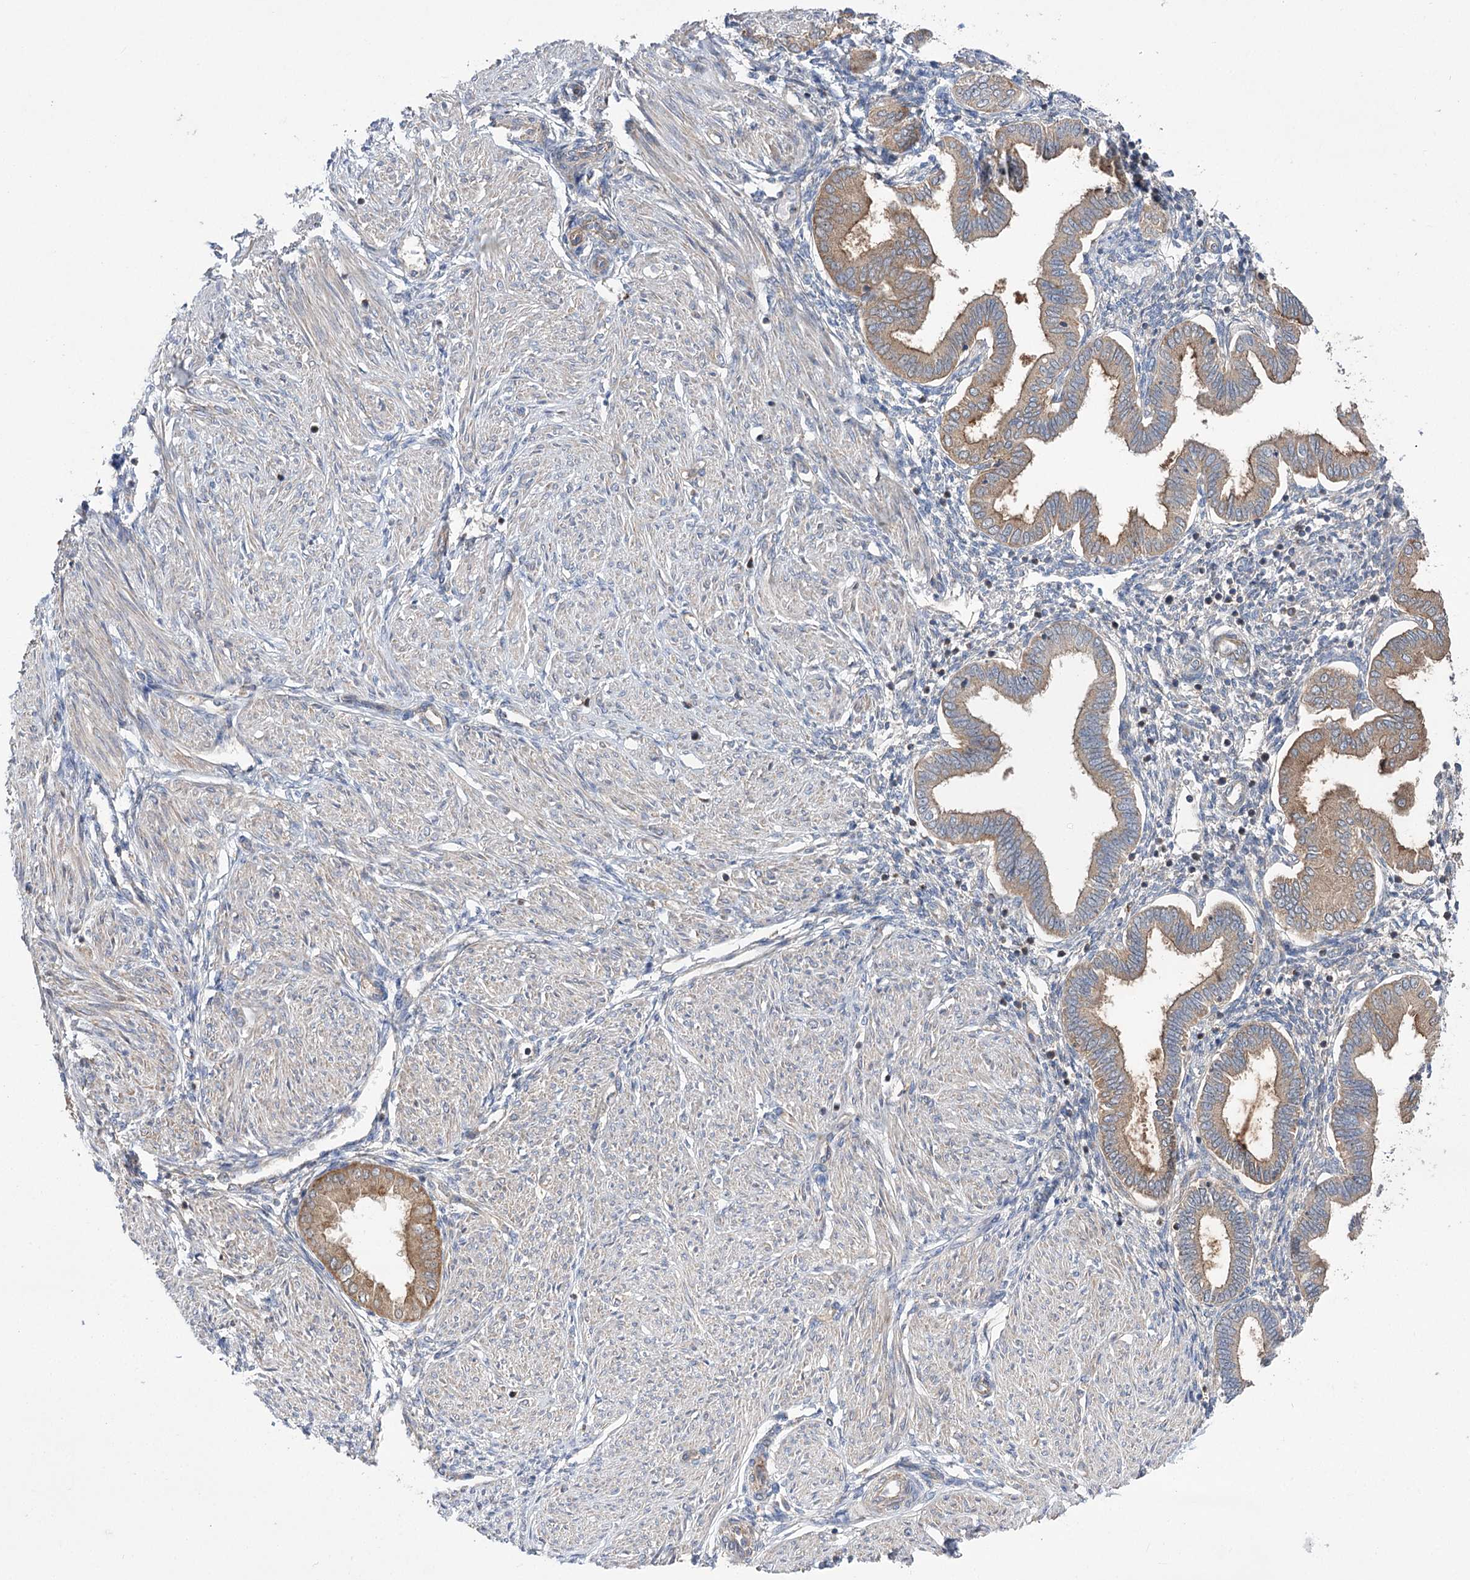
{"staining": {"intensity": "negative", "quantity": "none", "location": "none"}, "tissue": "endometrium", "cell_type": "Cells in endometrial stroma", "image_type": "normal", "snomed": [{"axis": "morphology", "description": "Normal tissue, NOS"}, {"axis": "topography", "description": "Endometrium"}], "caption": "This micrograph is of benign endometrium stained with immunohistochemistry to label a protein in brown with the nuclei are counter-stained blue. There is no positivity in cells in endometrial stroma.", "gene": "VPS37B", "patient": {"sex": "female", "age": 53}}